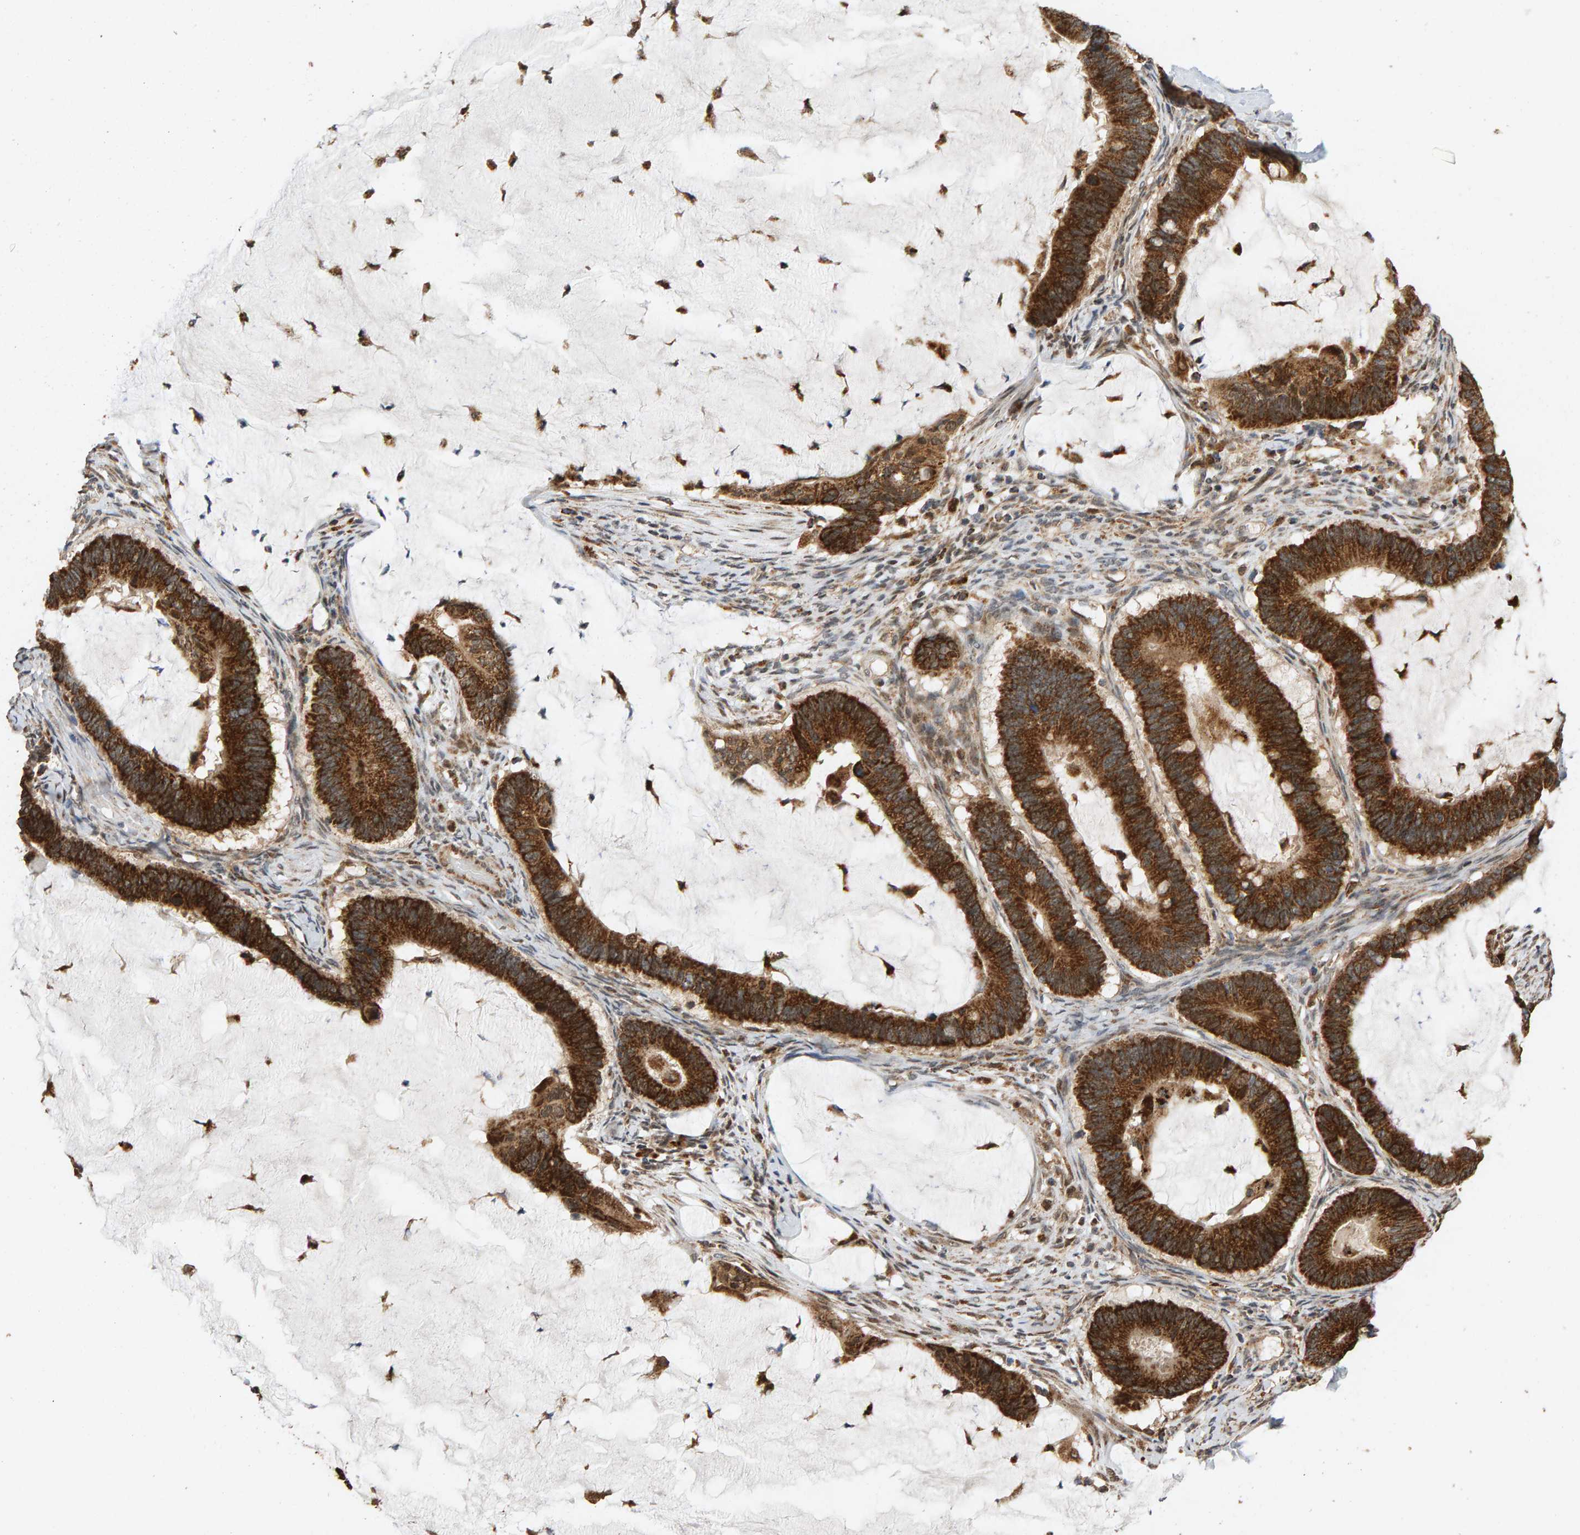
{"staining": {"intensity": "strong", "quantity": ">75%", "location": "cytoplasmic/membranous"}, "tissue": "ovarian cancer", "cell_type": "Tumor cells", "image_type": "cancer", "snomed": [{"axis": "morphology", "description": "Cystadenocarcinoma, mucinous, NOS"}, {"axis": "topography", "description": "Ovary"}], "caption": "Mucinous cystadenocarcinoma (ovarian) was stained to show a protein in brown. There is high levels of strong cytoplasmic/membranous staining in approximately >75% of tumor cells.", "gene": "GSTK1", "patient": {"sex": "female", "age": 61}}